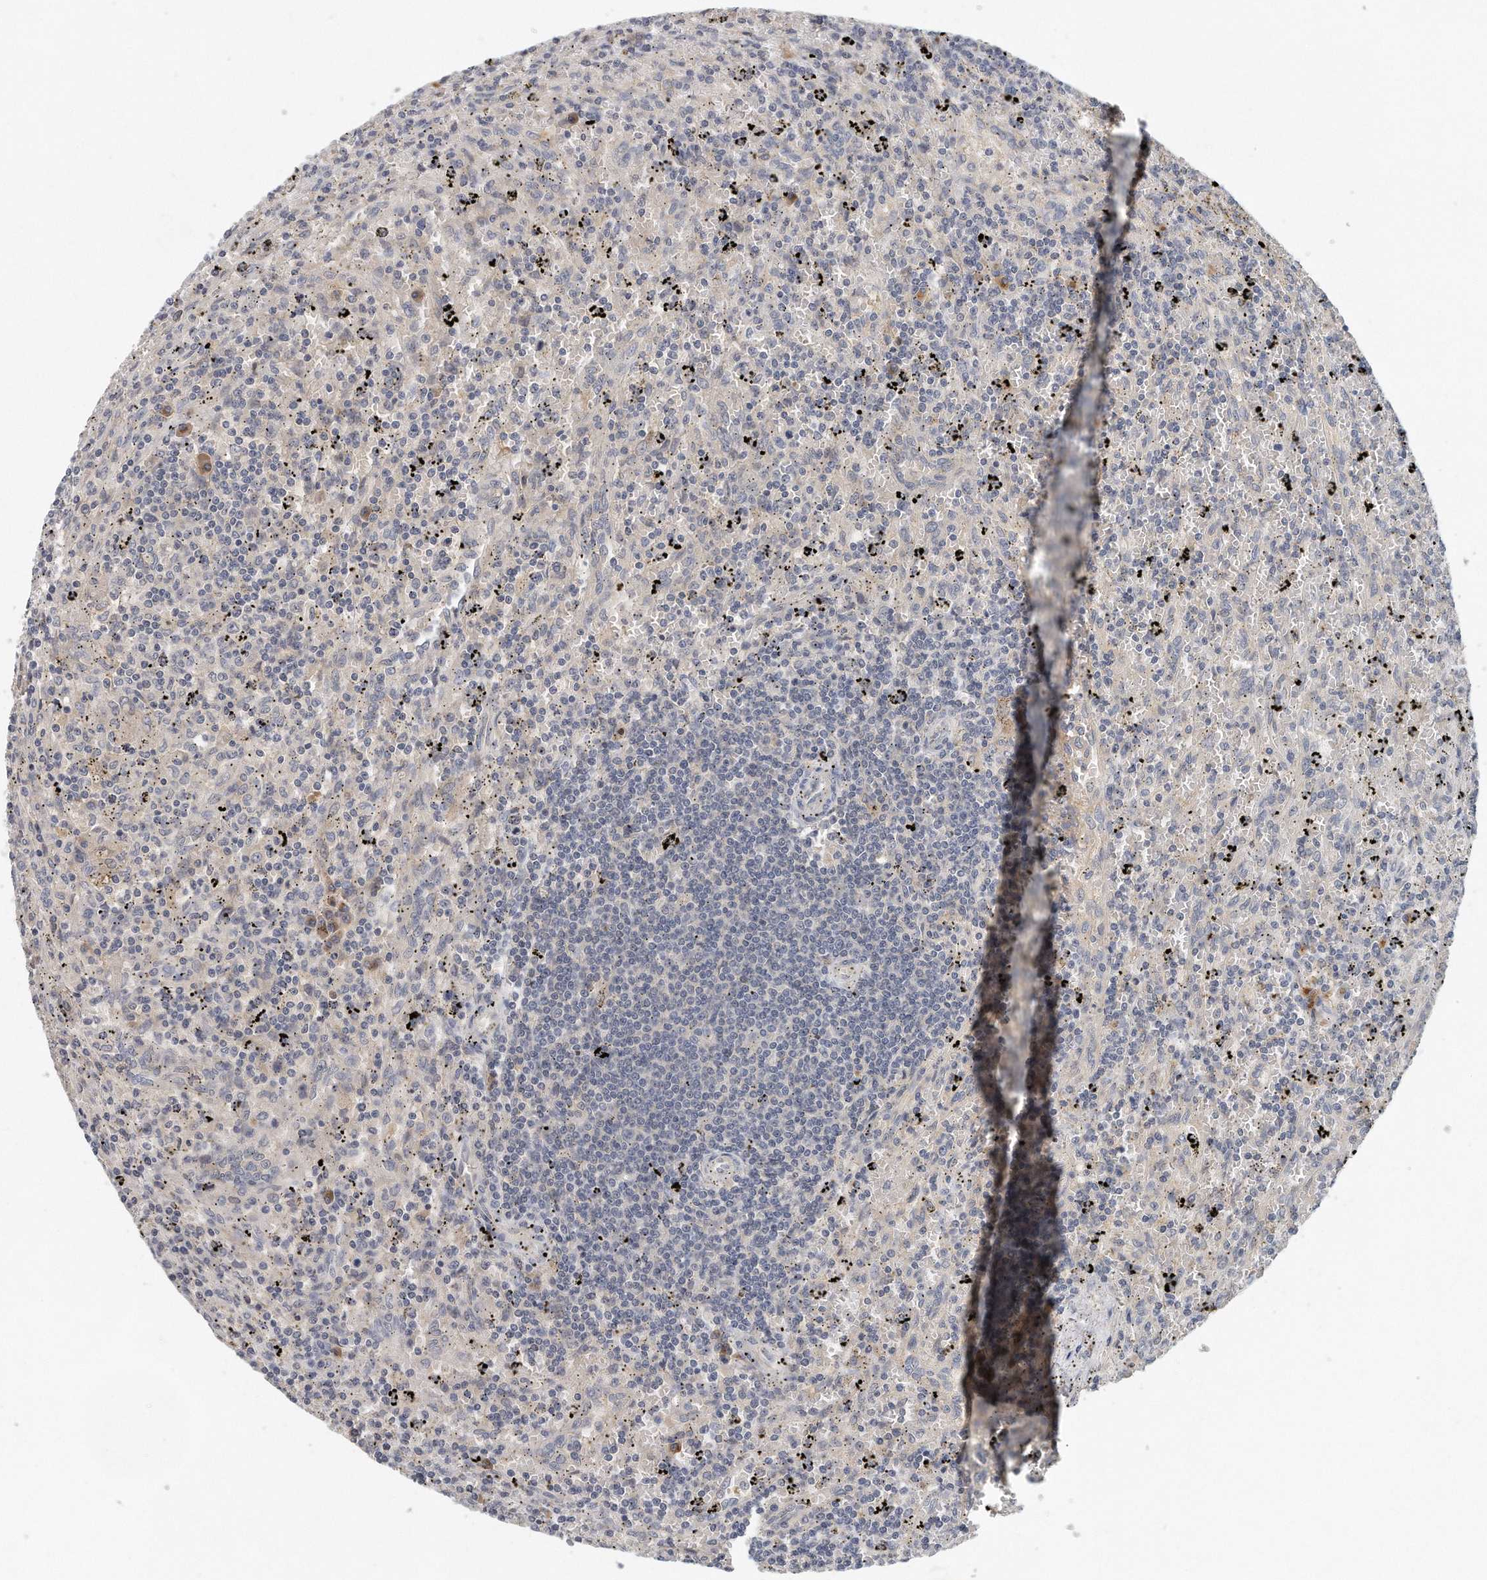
{"staining": {"intensity": "negative", "quantity": "none", "location": "none"}, "tissue": "lymphoma", "cell_type": "Tumor cells", "image_type": "cancer", "snomed": [{"axis": "morphology", "description": "Malignant lymphoma, non-Hodgkin's type, Low grade"}, {"axis": "topography", "description": "Spleen"}], "caption": "This is an IHC micrograph of lymphoma. There is no expression in tumor cells.", "gene": "TRAPPC14", "patient": {"sex": "male", "age": 76}}